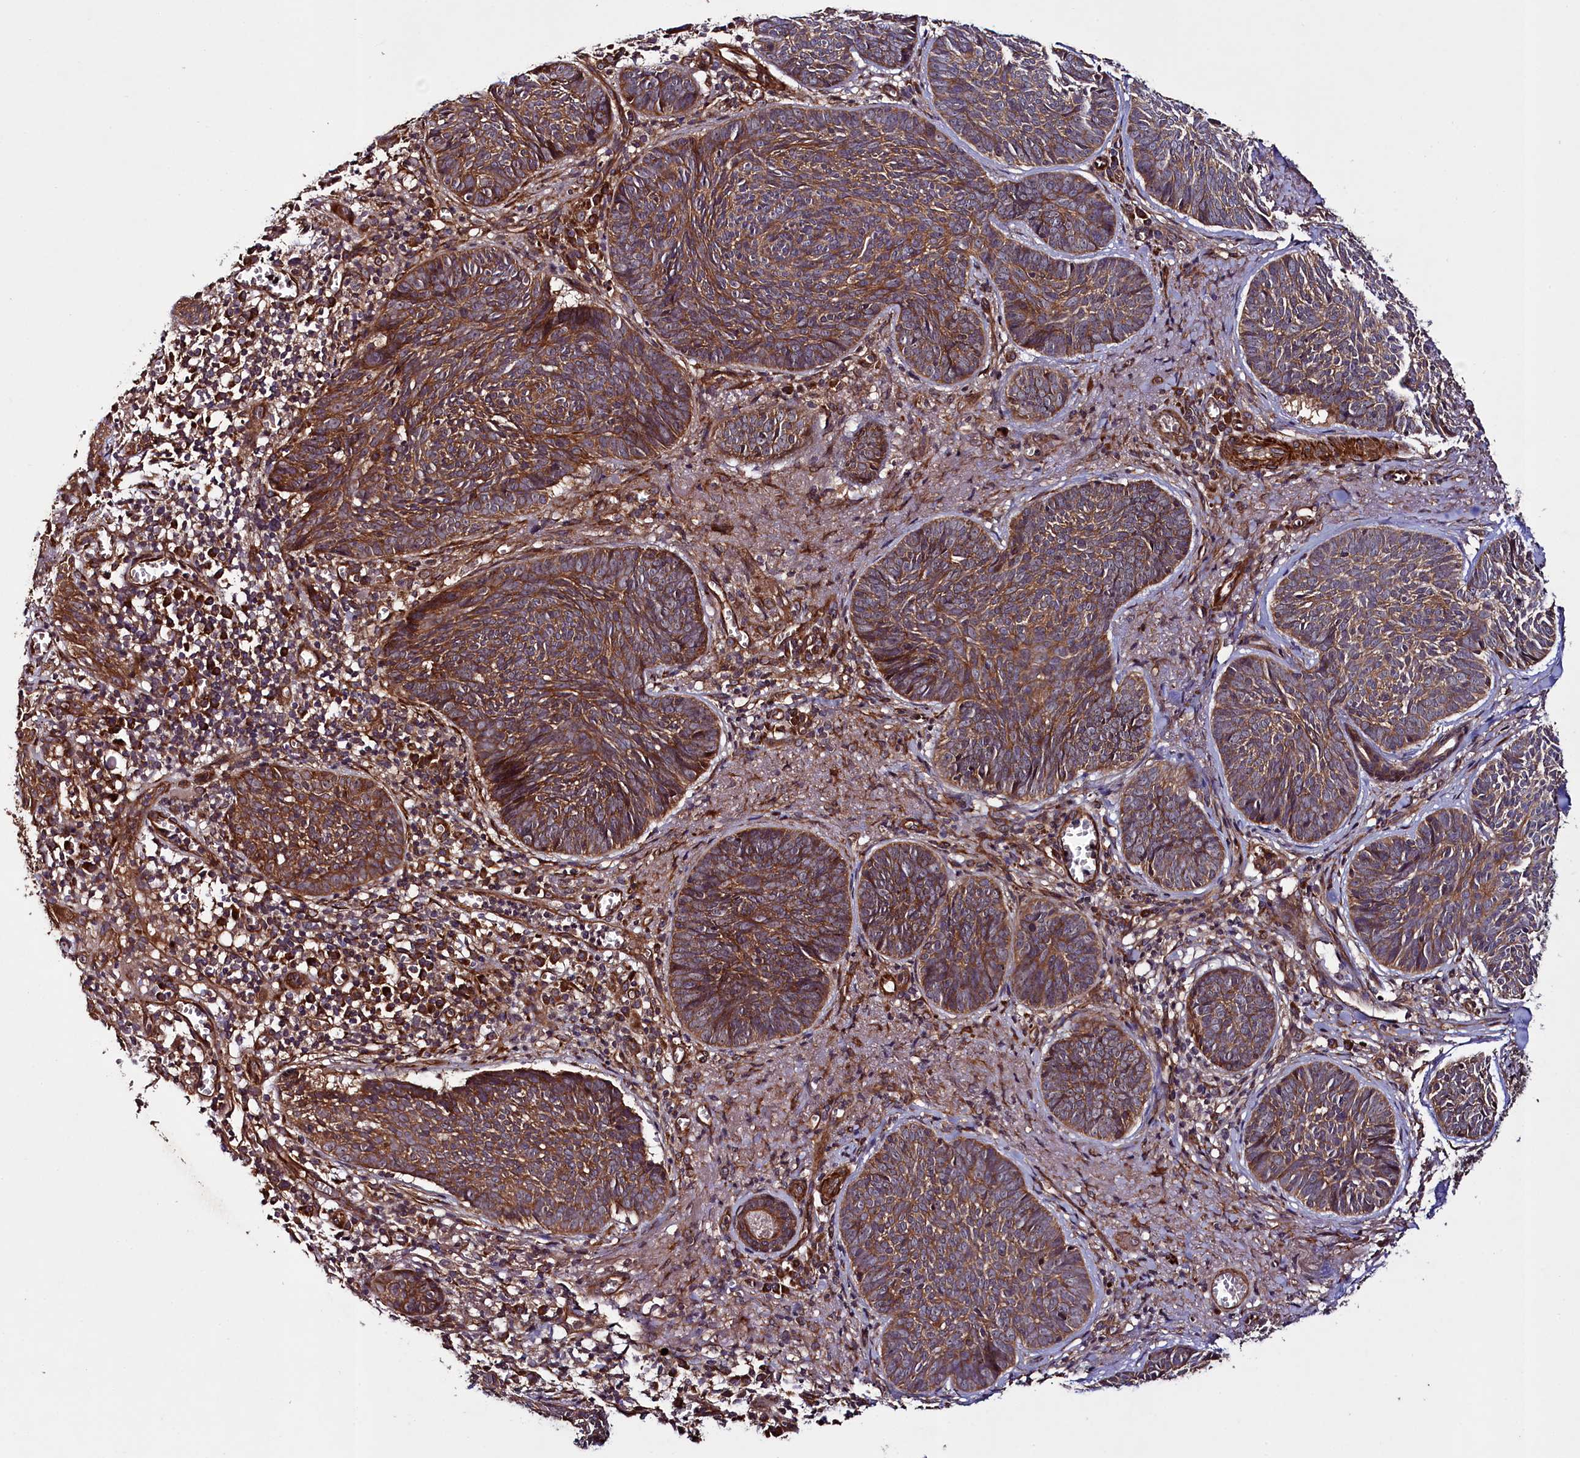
{"staining": {"intensity": "moderate", "quantity": ">75%", "location": "cytoplasmic/membranous"}, "tissue": "skin cancer", "cell_type": "Tumor cells", "image_type": "cancer", "snomed": [{"axis": "morphology", "description": "Basal cell carcinoma"}, {"axis": "topography", "description": "Skin"}], "caption": "Skin cancer stained with a protein marker displays moderate staining in tumor cells.", "gene": "CCDC102A", "patient": {"sex": "female", "age": 74}}